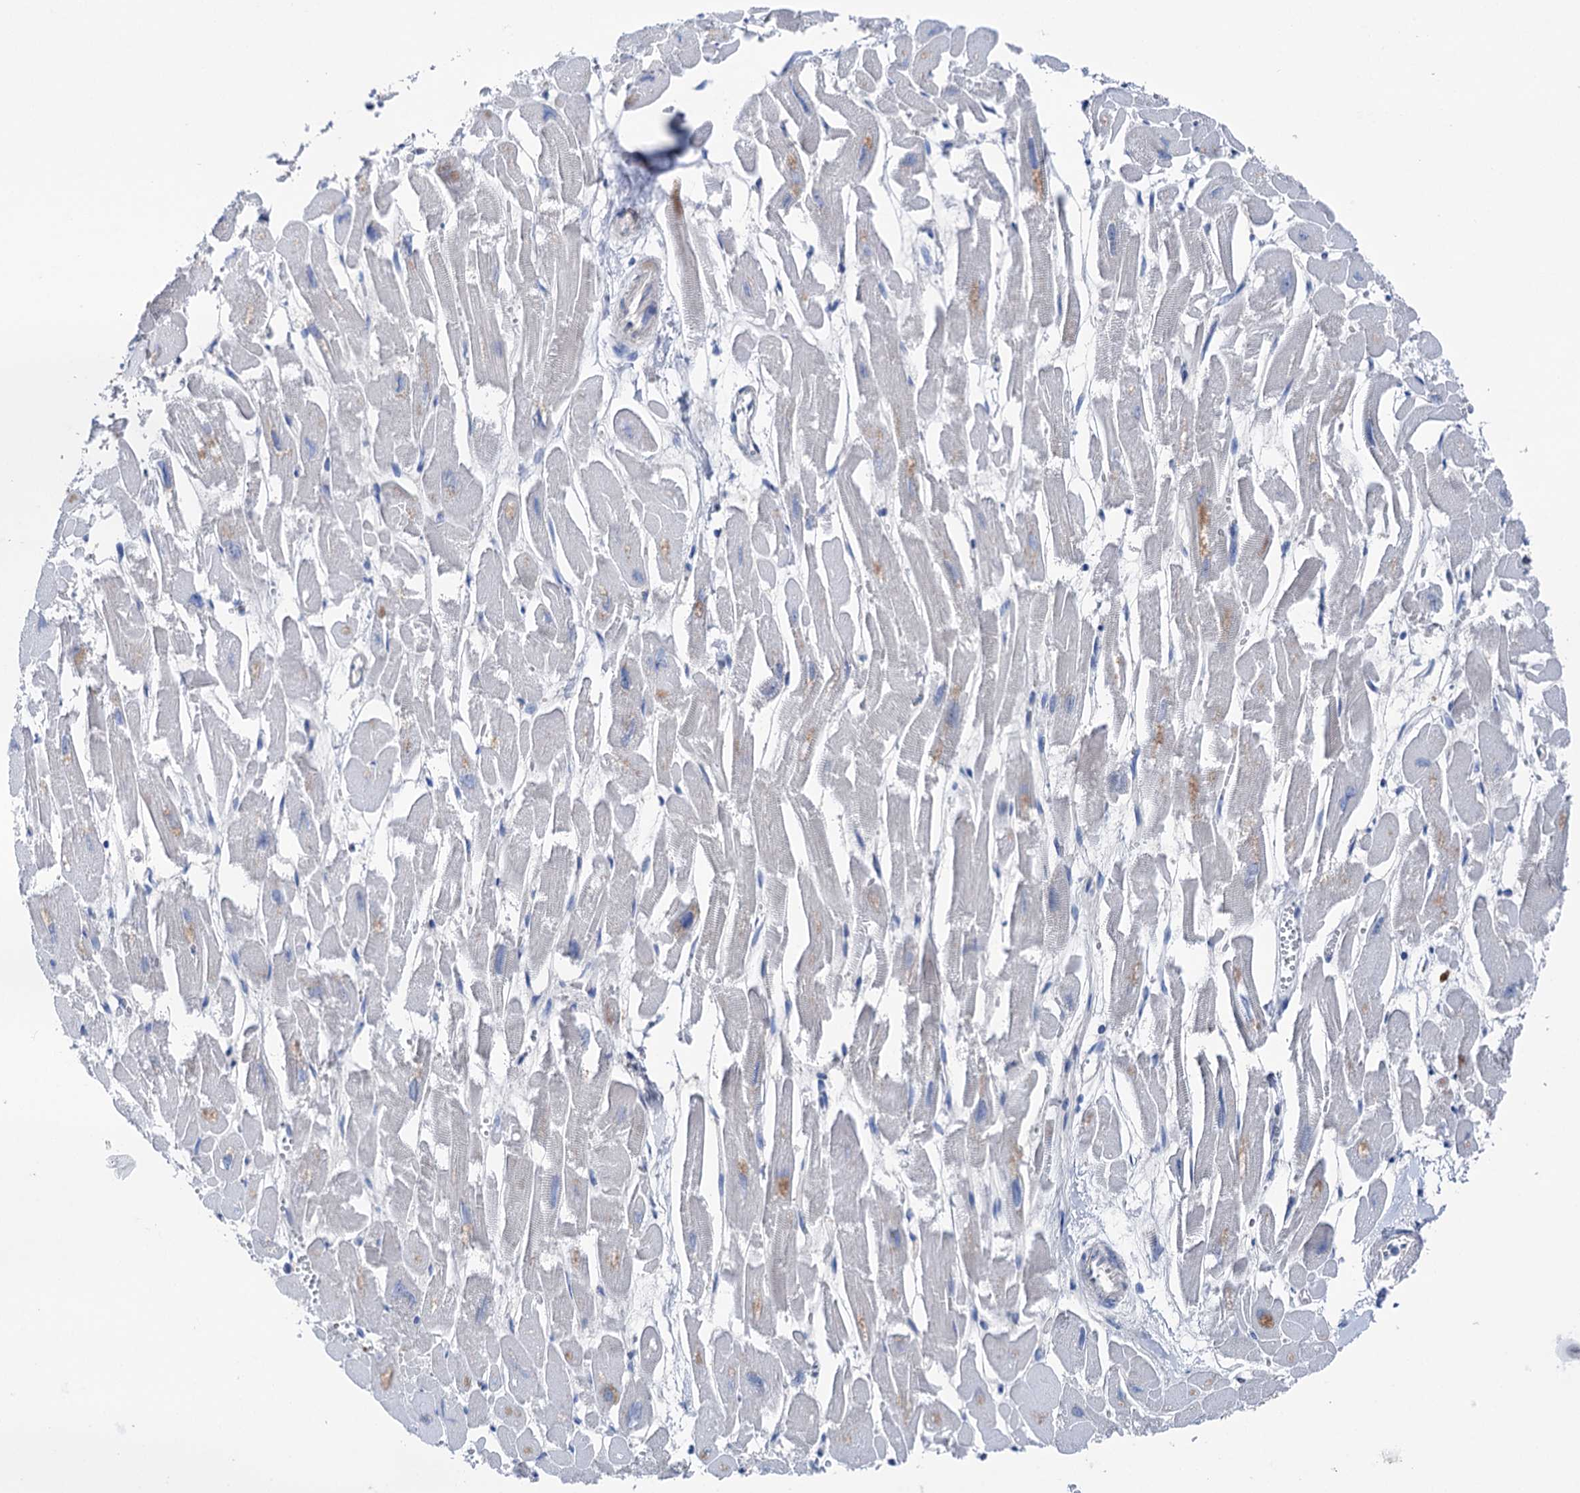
{"staining": {"intensity": "moderate", "quantity": "<25%", "location": "cytoplasmic/membranous"}, "tissue": "heart muscle", "cell_type": "Cardiomyocytes", "image_type": "normal", "snomed": [{"axis": "morphology", "description": "Normal tissue, NOS"}, {"axis": "topography", "description": "Heart"}], "caption": "Approximately <25% of cardiomyocytes in unremarkable human heart muscle display moderate cytoplasmic/membranous protein expression as visualized by brown immunohistochemical staining.", "gene": "SHROOM1", "patient": {"sex": "male", "age": 54}}